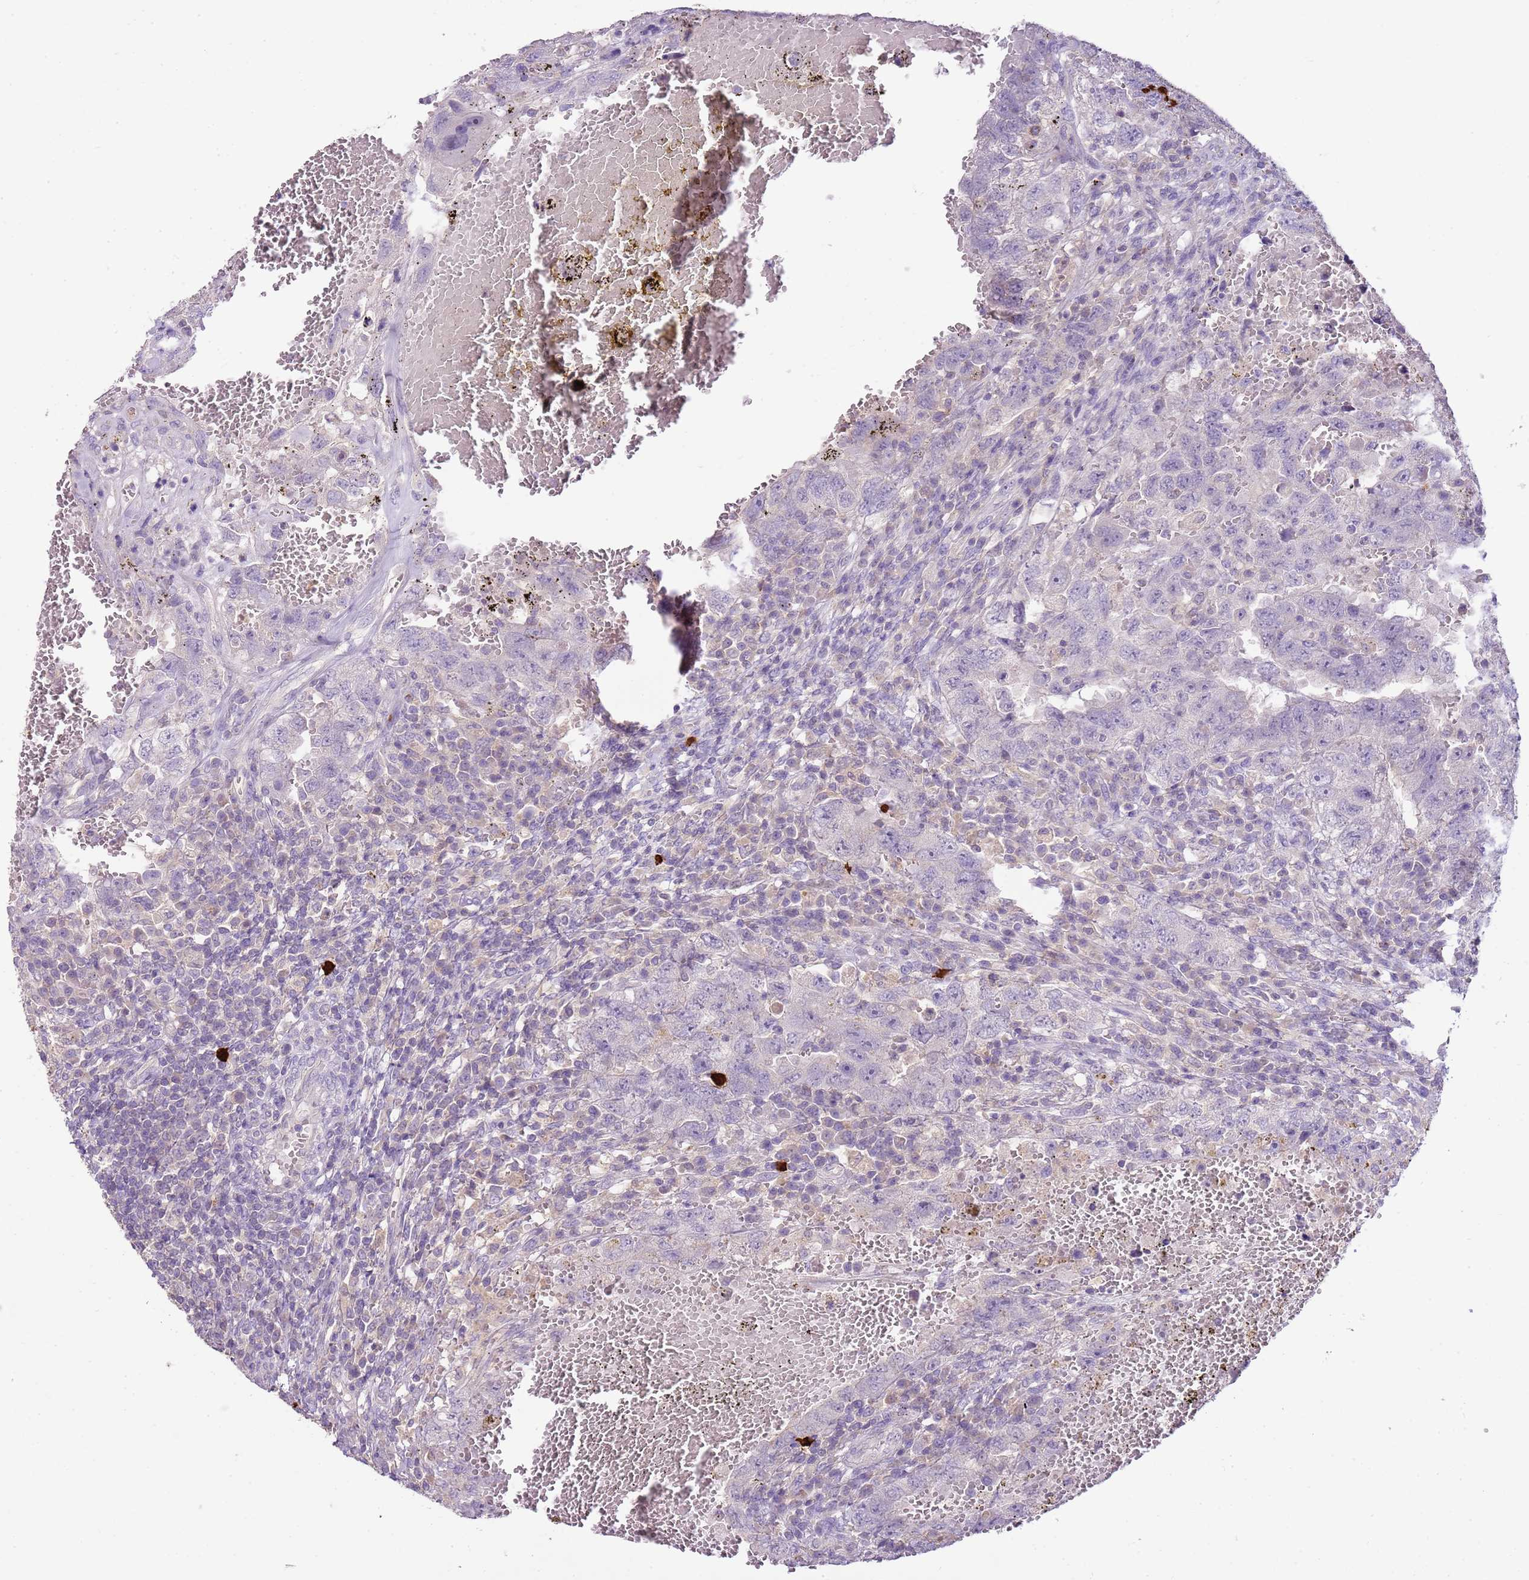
{"staining": {"intensity": "negative", "quantity": "none", "location": "none"}, "tissue": "testis cancer", "cell_type": "Tumor cells", "image_type": "cancer", "snomed": [{"axis": "morphology", "description": "Carcinoma, Embryonal, NOS"}, {"axis": "topography", "description": "Testis"}], "caption": "The micrograph reveals no significant expression in tumor cells of testis cancer (embryonal carcinoma). Brightfield microscopy of immunohistochemistry stained with DAB (3,3'-diaminobenzidine) (brown) and hematoxylin (blue), captured at high magnification.", "gene": "IL2RG", "patient": {"sex": "male", "age": 26}}